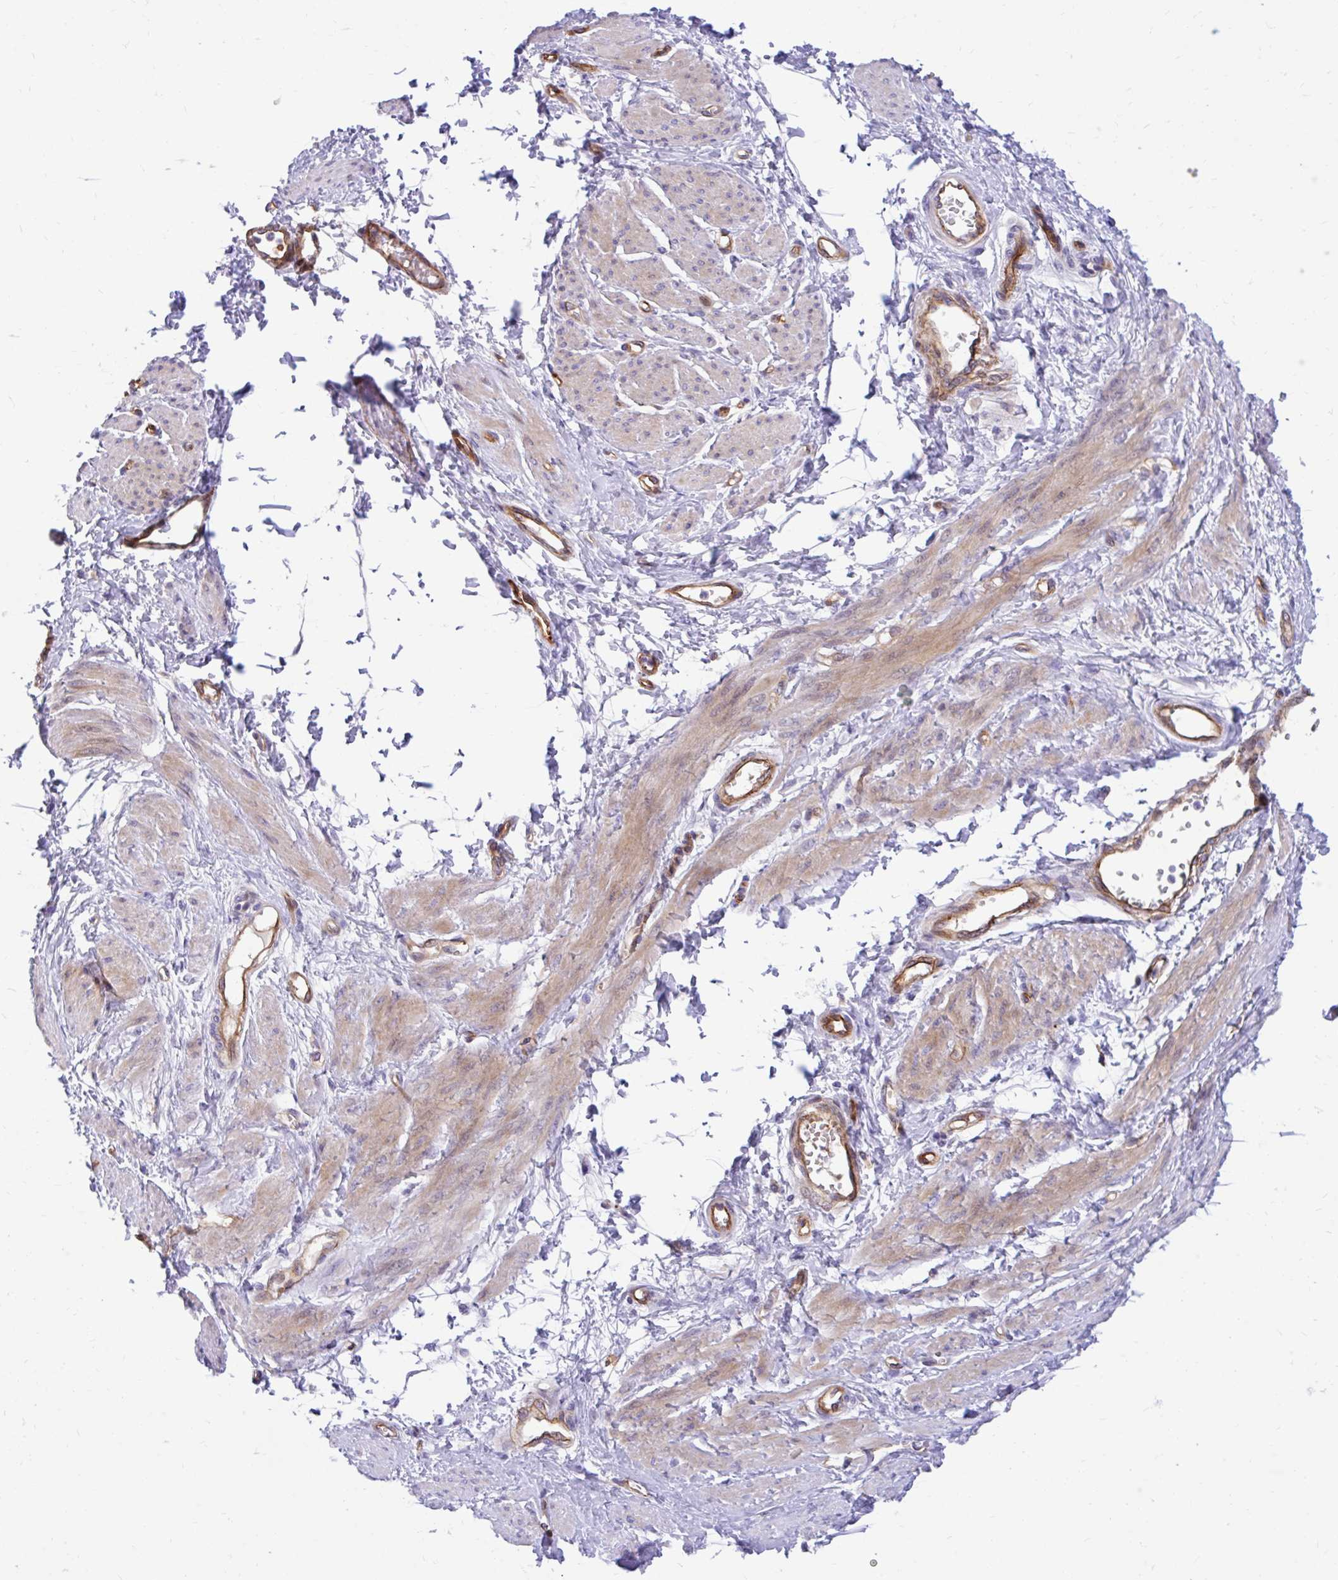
{"staining": {"intensity": "moderate", "quantity": "25%-75%", "location": "cytoplasmic/membranous"}, "tissue": "smooth muscle", "cell_type": "Smooth muscle cells", "image_type": "normal", "snomed": [{"axis": "morphology", "description": "Normal tissue, NOS"}, {"axis": "topography", "description": "Smooth muscle"}, {"axis": "topography", "description": "Uterus"}], "caption": "Immunohistochemical staining of unremarkable human smooth muscle demonstrates medium levels of moderate cytoplasmic/membranous staining in approximately 25%-75% of smooth muscle cells.", "gene": "ESPNL", "patient": {"sex": "female", "age": 39}}